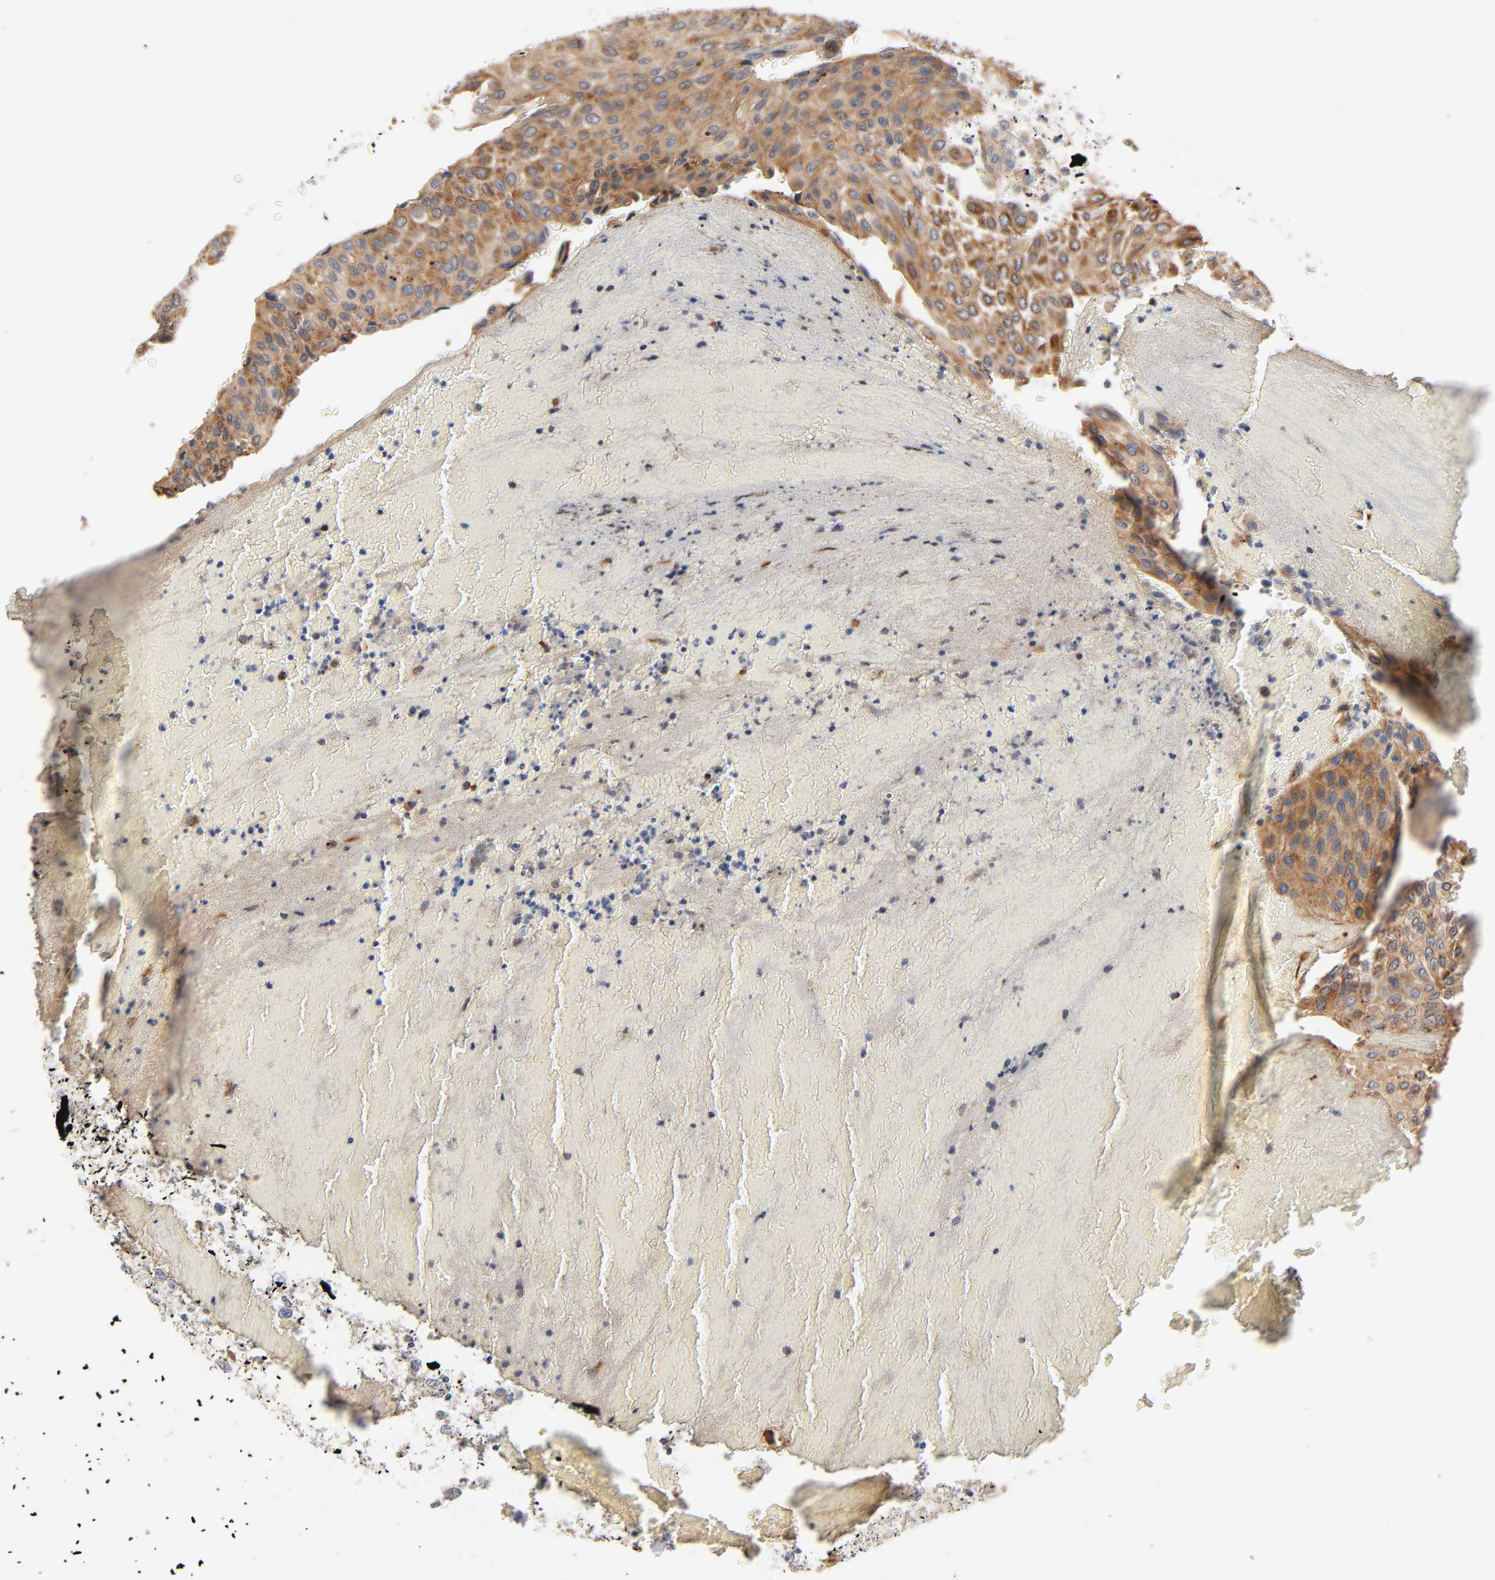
{"staining": {"intensity": "moderate", "quantity": ">75%", "location": "cytoplasmic/membranous"}, "tissue": "urothelial cancer", "cell_type": "Tumor cells", "image_type": "cancer", "snomed": [{"axis": "morphology", "description": "Urothelial carcinoma, High grade"}, {"axis": "topography", "description": "Urinary bladder"}], "caption": "IHC micrograph of urothelial carcinoma (high-grade) stained for a protein (brown), which displays medium levels of moderate cytoplasmic/membranous expression in about >75% of tumor cells.", "gene": "REEP6", "patient": {"sex": "male", "age": 66}}